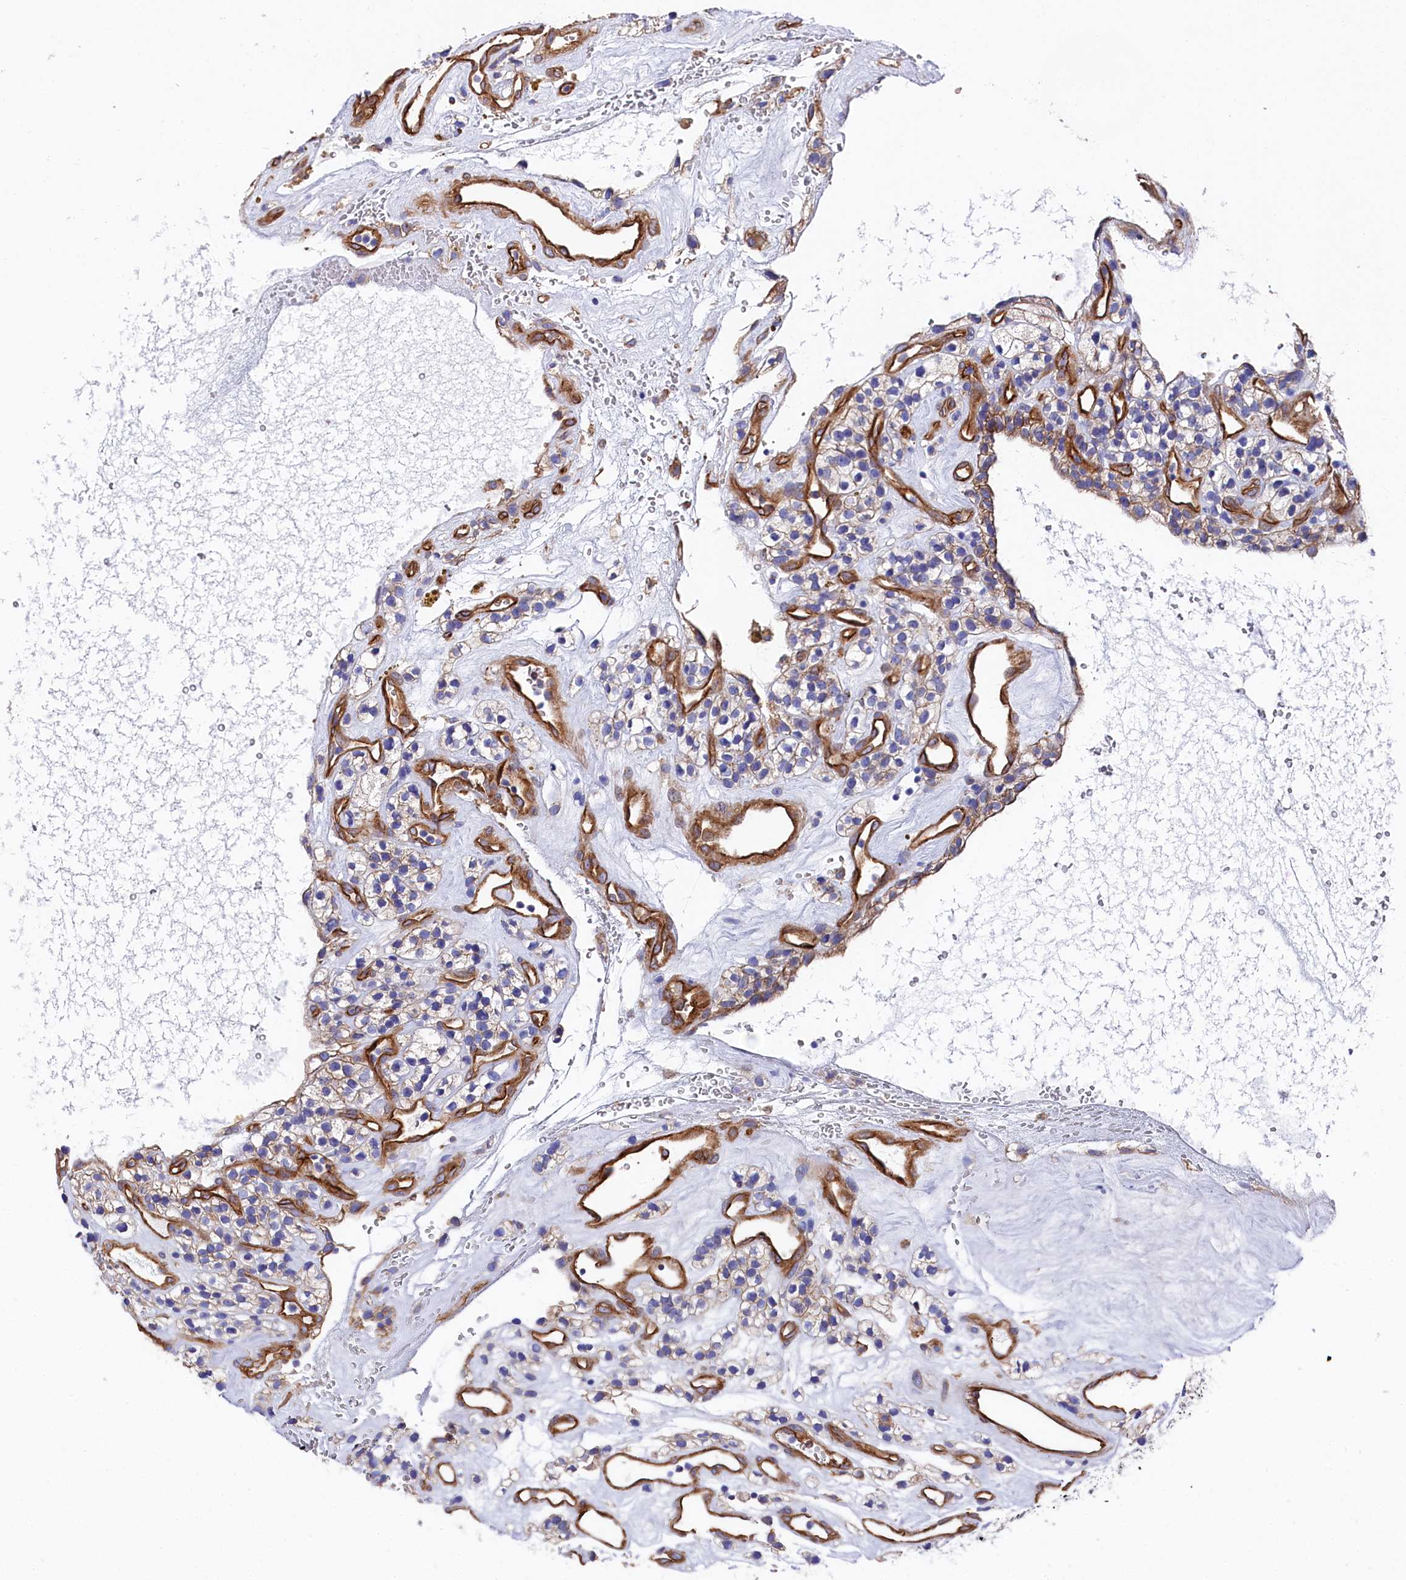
{"staining": {"intensity": "moderate", "quantity": "<25%", "location": "cytoplasmic/membranous"}, "tissue": "renal cancer", "cell_type": "Tumor cells", "image_type": "cancer", "snomed": [{"axis": "morphology", "description": "Adenocarcinoma, NOS"}, {"axis": "topography", "description": "Kidney"}], "caption": "DAB immunohistochemical staining of human adenocarcinoma (renal) displays moderate cytoplasmic/membranous protein staining in about <25% of tumor cells.", "gene": "TNKS1BP1", "patient": {"sex": "female", "age": 57}}